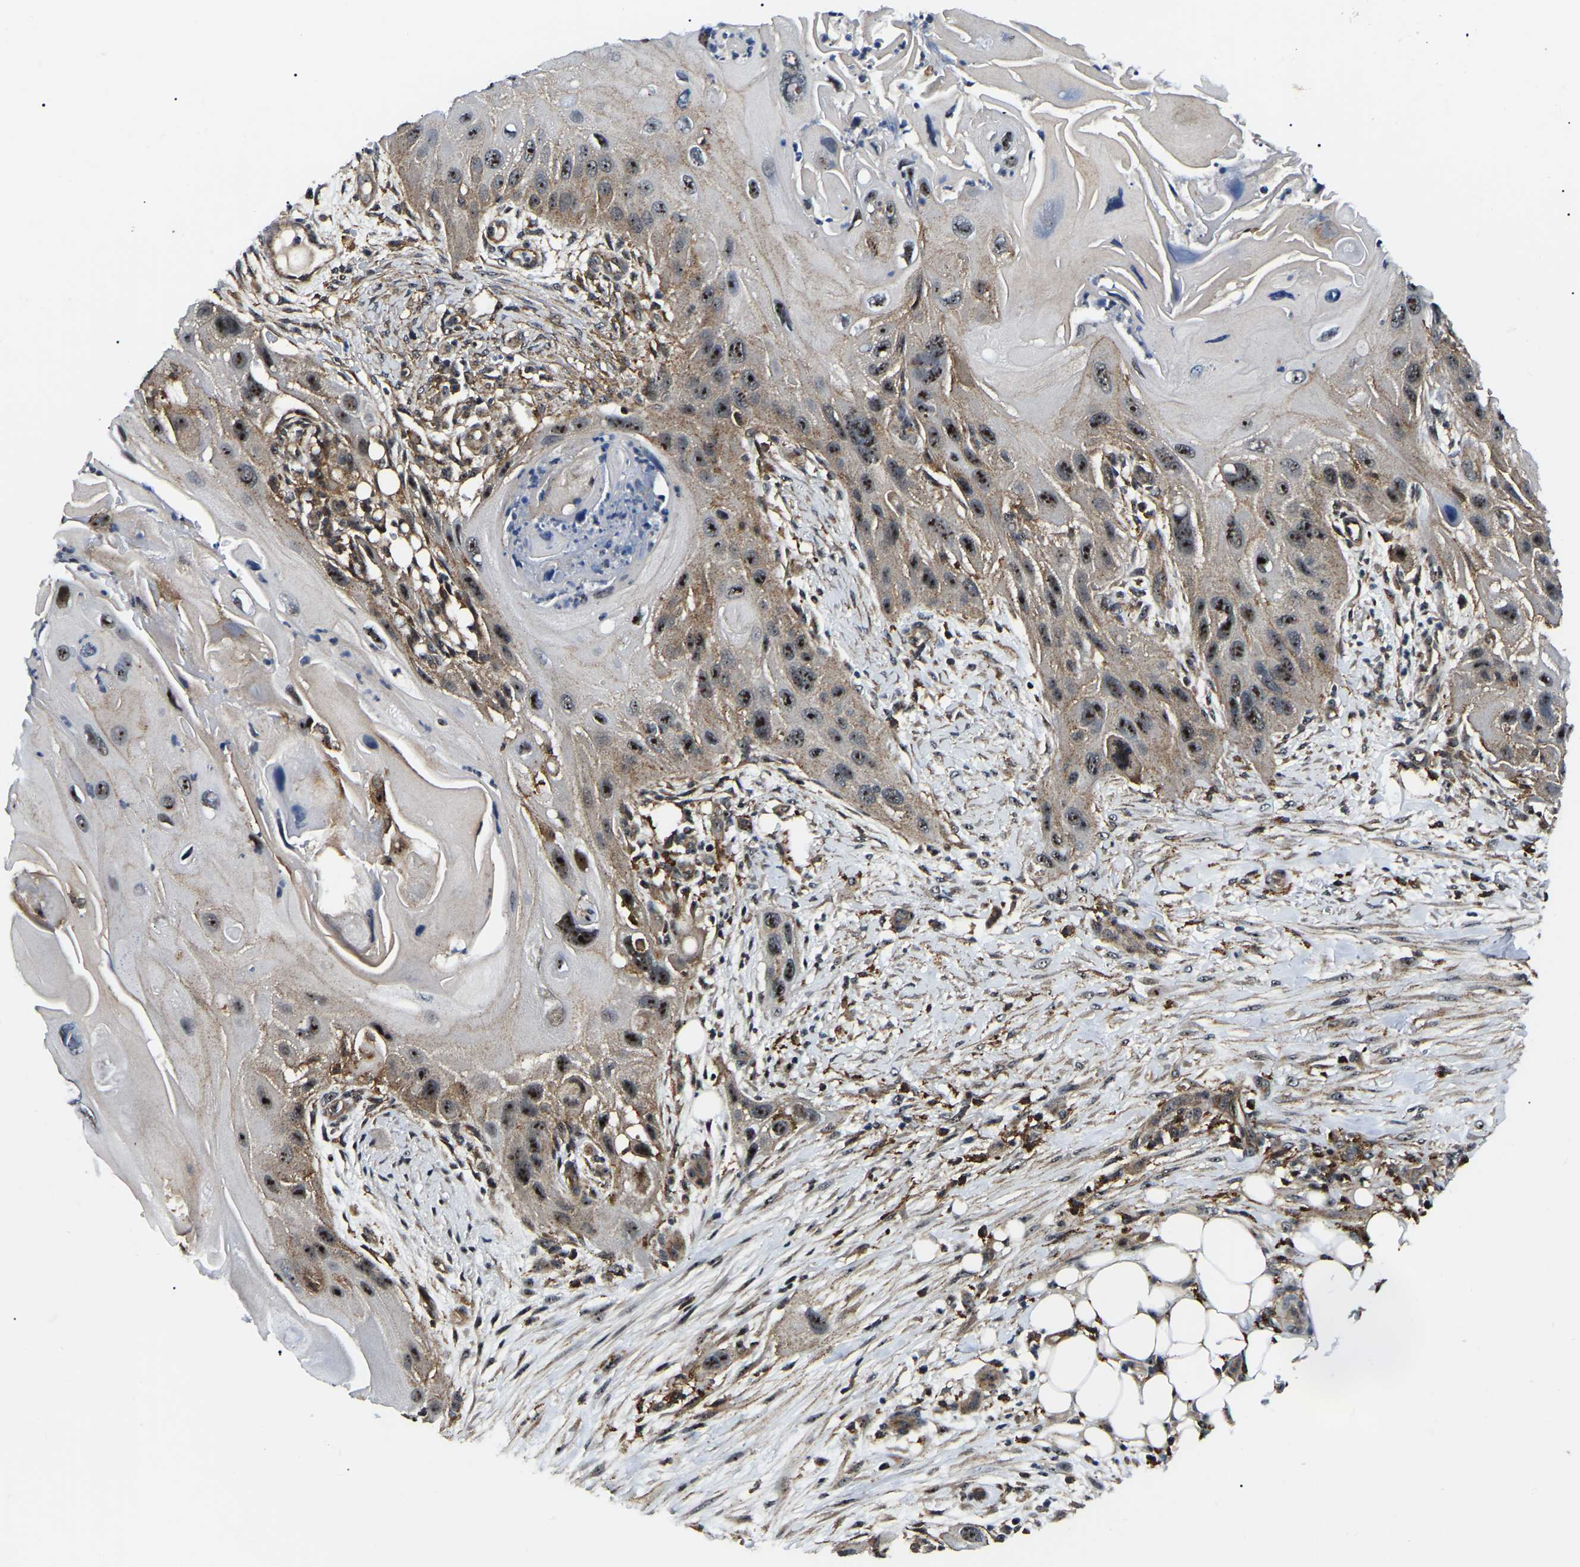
{"staining": {"intensity": "strong", "quantity": ">75%", "location": "cytoplasmic/membranous,nuclear"}, "tissue": "skin cancer", "cell_type": "Tumor cells", "image_type": "cancer", "snomed": [{"axis": "morphology", "description": "Squamous cell carcinoma, NOS"}, {"axis": "topography", "description": "Skin"}], "caption": "This micrograph exhibits immunohistochemistry (IHC) staining of human skin squamous cell carcinoma, with high strong cytoplasmic/membranous and nuclear expression in approximately >75% of tumor cells.", "gene": "RRP1B", "patient": {"sex": "female", "age": 77}}